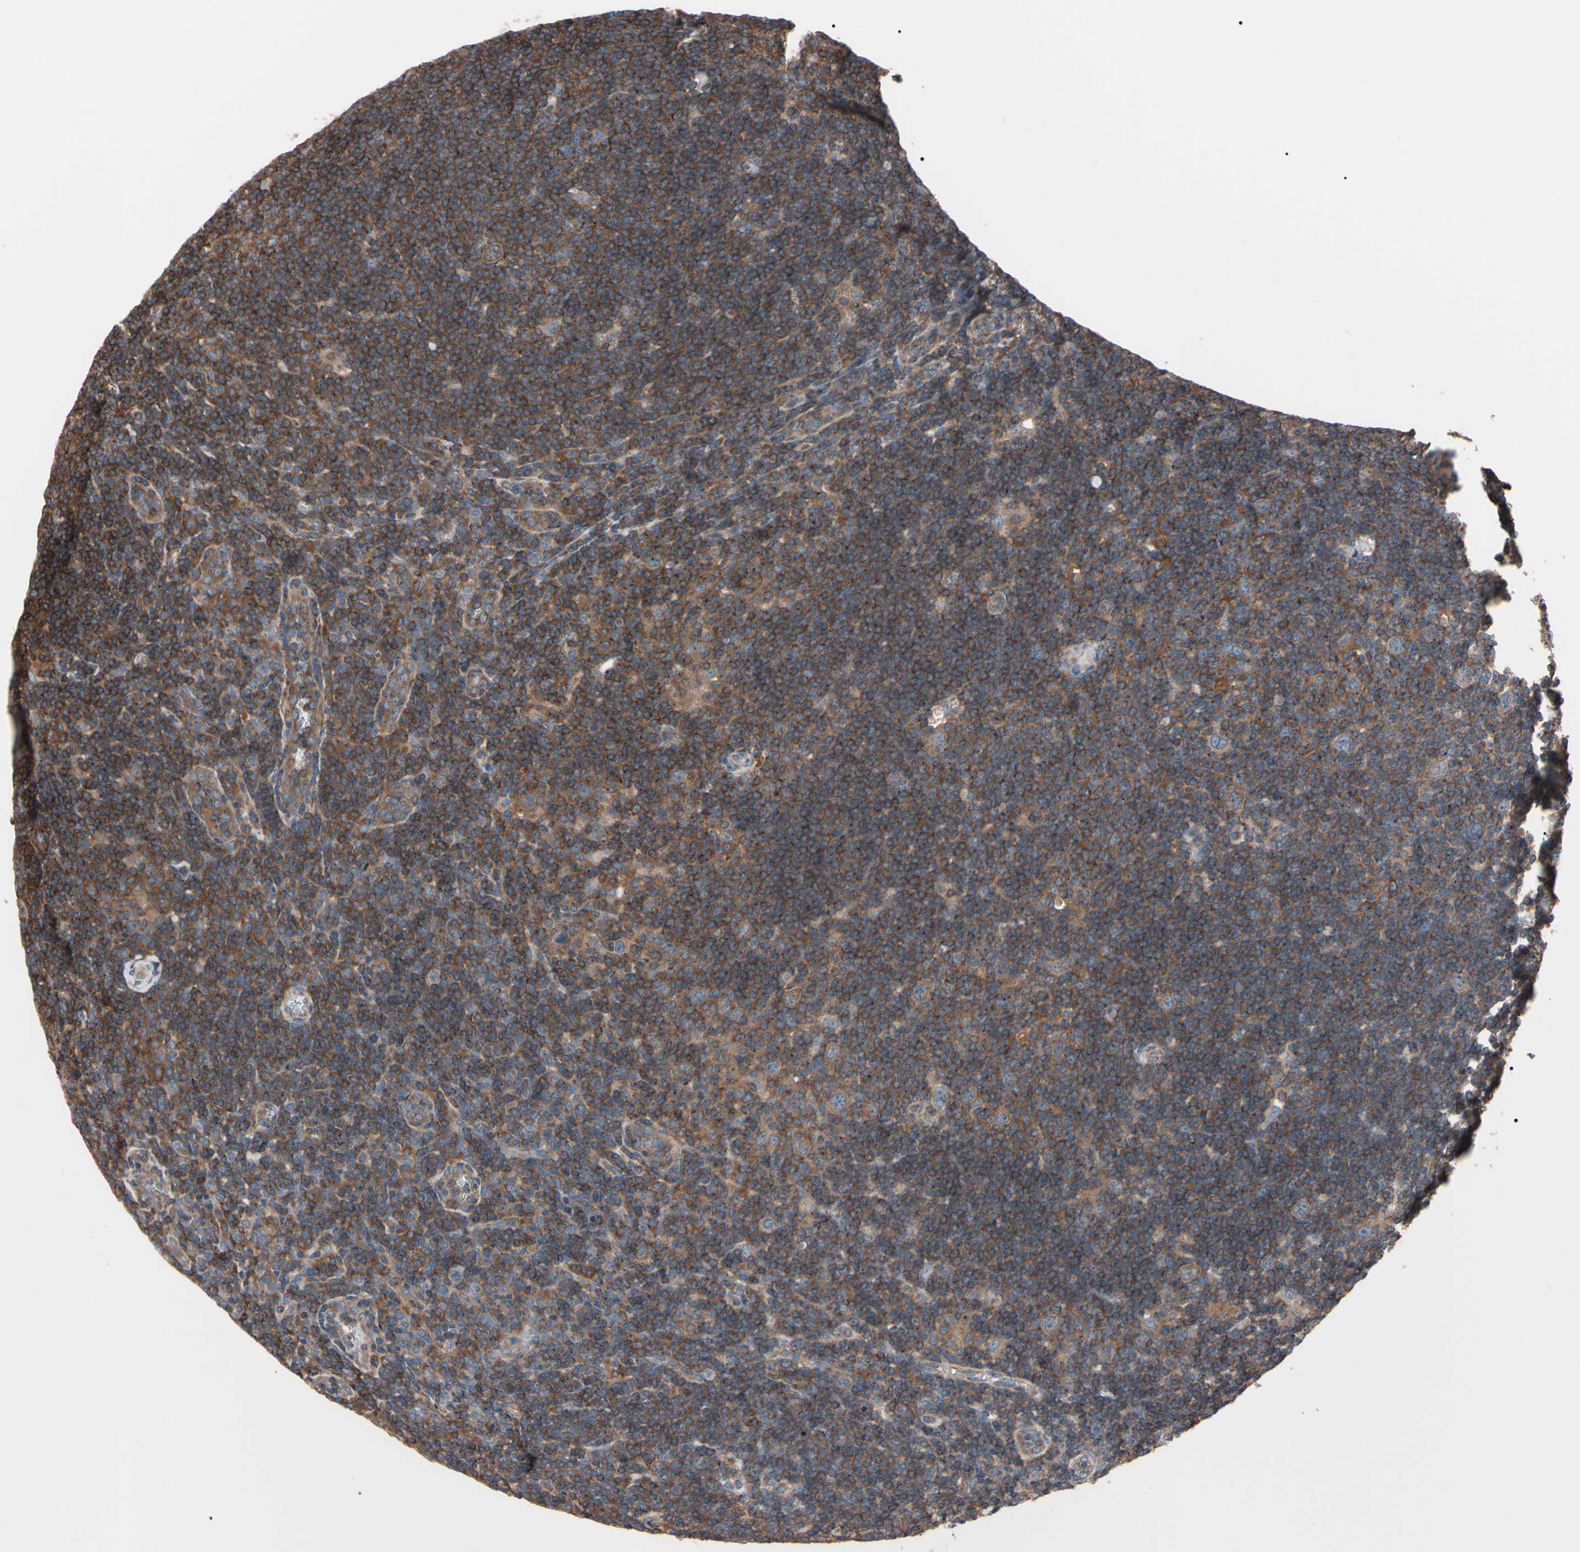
{"staining": {"intensity": "weak", "quantity": ">75%", "location": "cytoplasmic/membranous"}, "tissue": "lymphoma", "cell_type": "Tumor cells", "image_type": "cancer", "snomed": [{"axis": "morphology", "description": "Hodgkin's disease, NOS"}, {"axis": "topography", "description": "Lymph node"}], "caption": "Protein expression by immunohistochemistry reveals weak cytoplasmic/membranous staining in approximately >75% of tumor cells in Hodgkin's disease.", "gene": "PRKACA", "patient": {"sex": "female", "age": 57}}